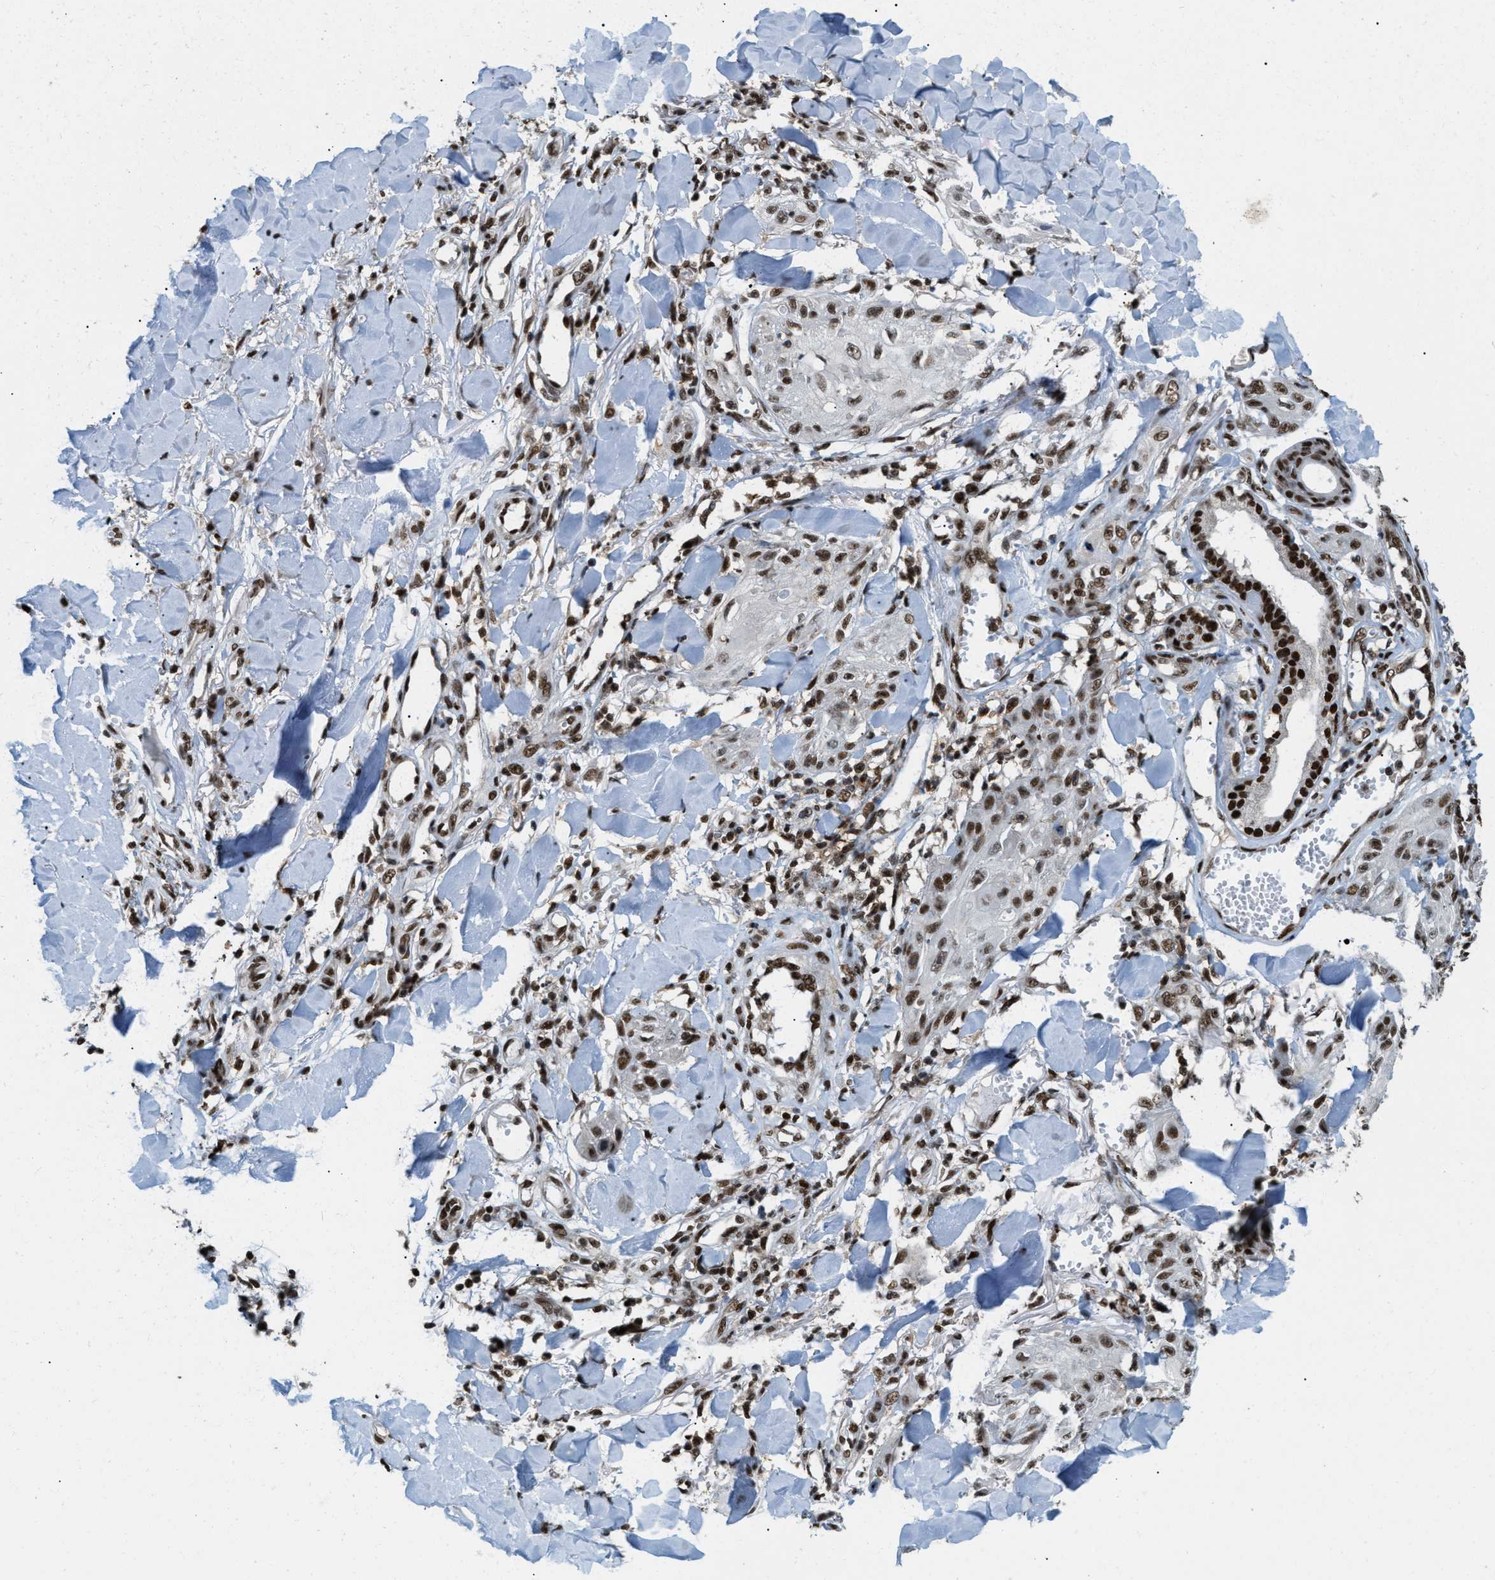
{"staining": {"intensity": "moderate", "quantity": ">75%", "location": "nuclear"}, "tissue": "skin cancer", "cell_type": "Tumor cells", "image_type": "cancer", "snomed": [{"axis": "morphology", "description": "Squamous cell carcinoma, NOS"}, {"axis": "topography", "description": "Skin"}], "caption": "Skin squamous cell carcinoma was stained to show a protein in brown. There is medium levels of moderate nuclear positivity in about >75% of tumor cells.", "gene": "NUMA1", "patient": {"sex": "male", "age": 74}}